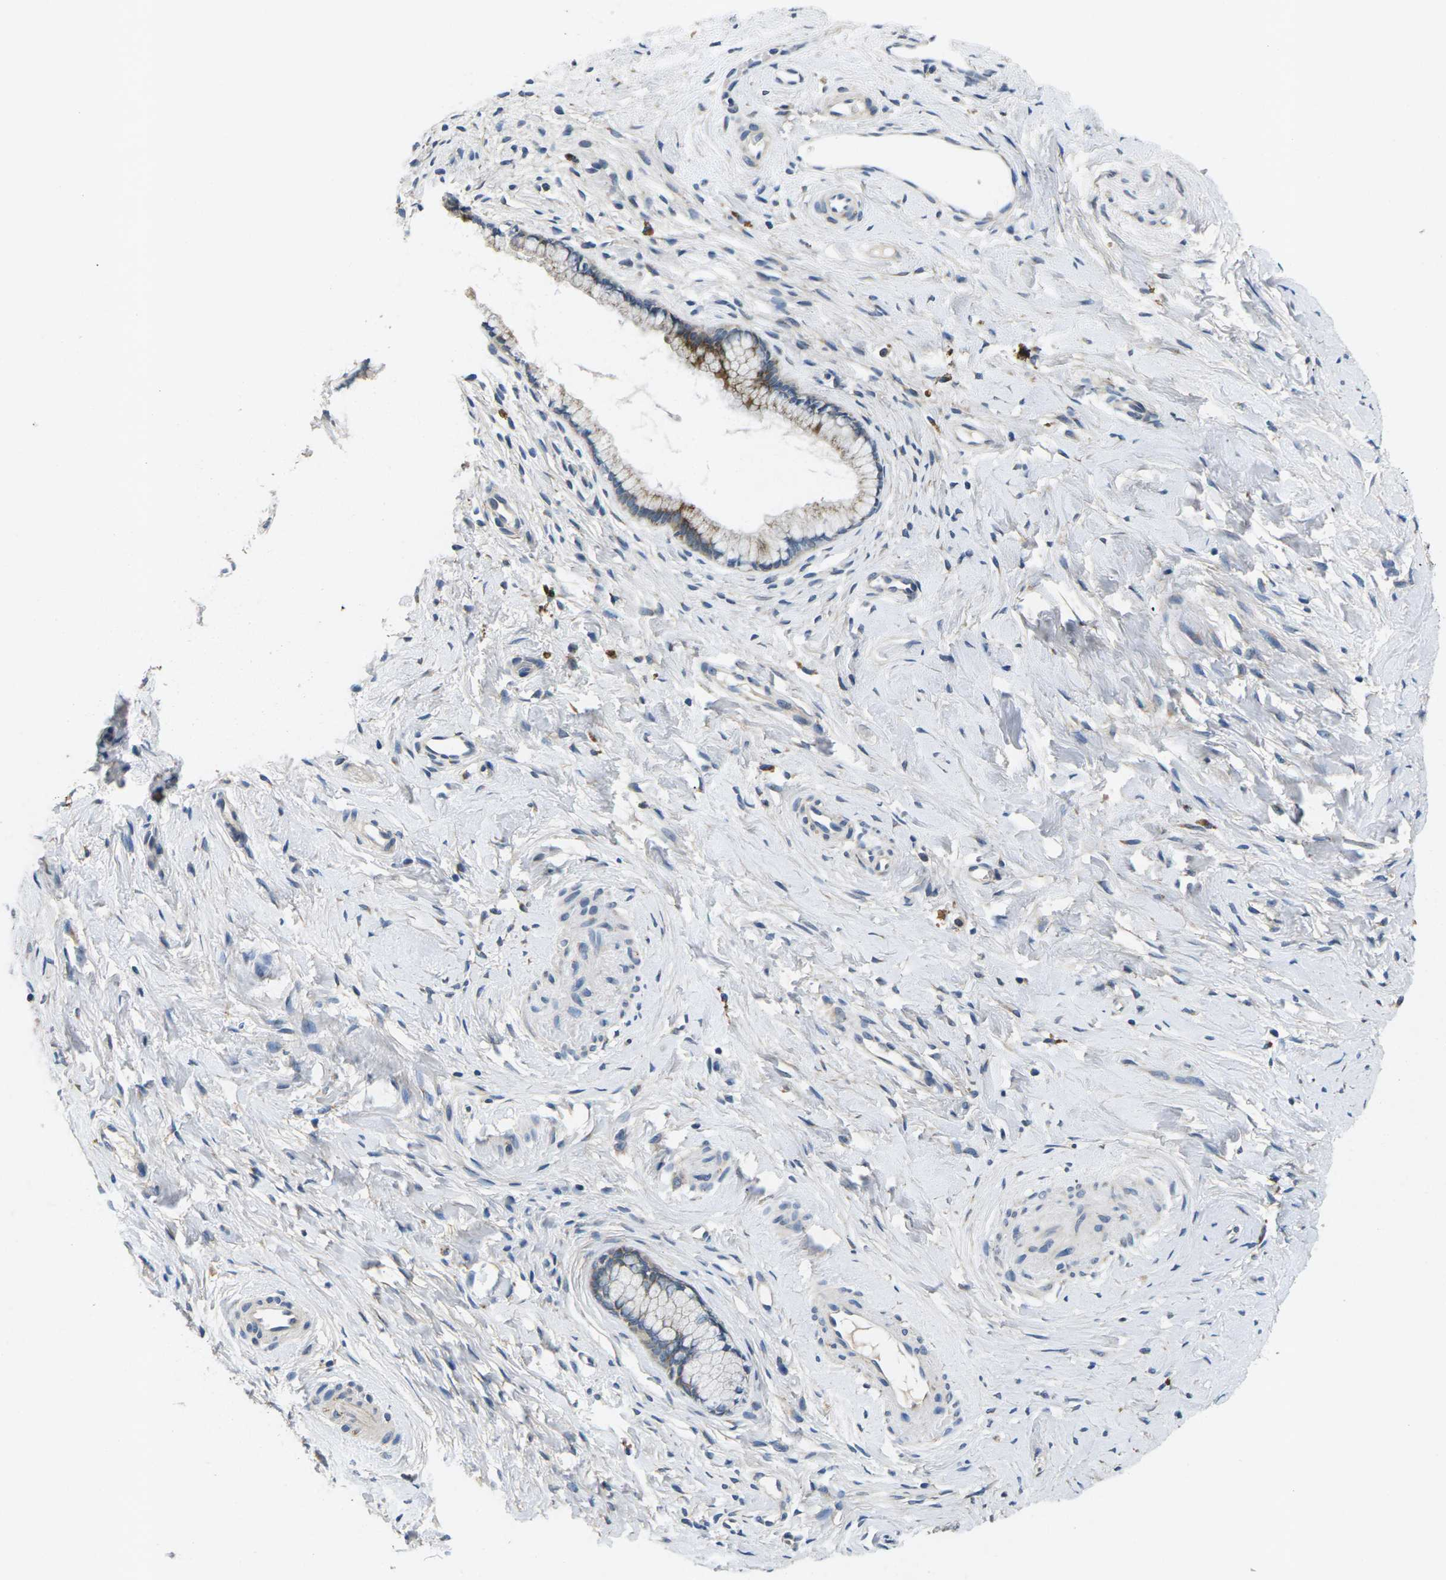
{"staining": {"intensity": "moderate", "quantity": "<25%", "location": "cytoplasmic/membranous"}, "tissue": "cervix", "cell_type": "Glandular cells", "image_type": "normal", "snomed": [{"axis": "morphology", "description": "Normal tissue, NOS"}, {"axis": "topography", "description": "Cervix"}], "caption": "Protein analysis of normal cervix displays moderate cytoplasmic/membranous expression in about <25% of glandular cells. The protein is stained brown, and the nuclei are stained in blue (DAB IHC with brightfield microscopy, high magnification).", "gene": "ERGIC3", "patient": {"sex": "female", "age": 65}}